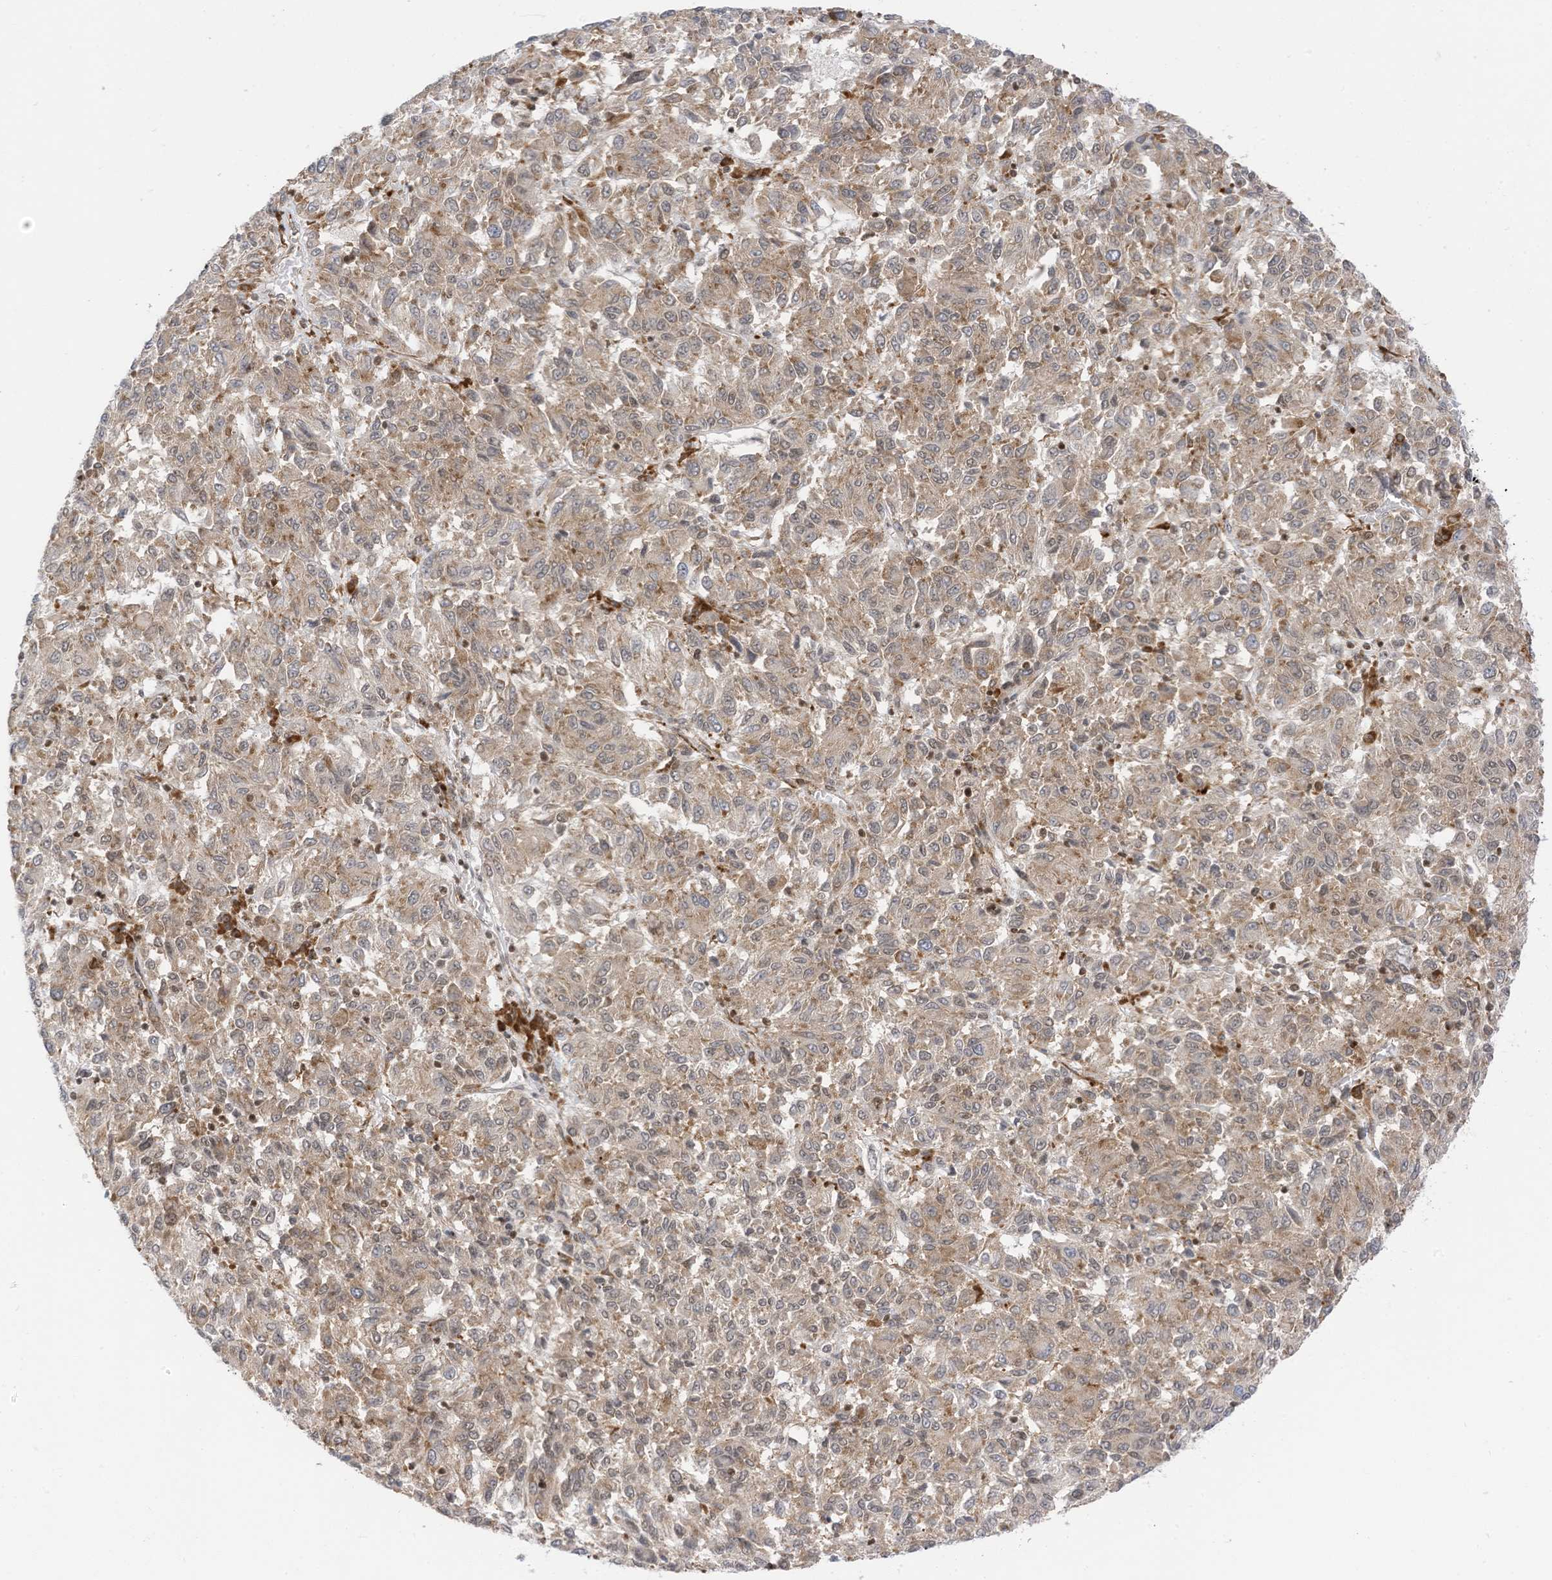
{"staining": {"intensity": "weak", "quantity": "25%-75%", "location": "cytoplasmic/membranous"}, "tissue": "melanoma", "cell_type": "Tumor cells", "image_type": "cancer", "snomed": [{"axis": "morphology", "description": "Malignant melanoma, Metastatic site"}, {"axis": "topography", "description": "Lung"}], "caption": "This is a photomicrograph of immunohistochemistry staining of melanoma, which shows weak expression in the cytoplasmic/membranous of tumor cells.", "gene": "EDF1", "patient": {"sex": "male", "age": 64}}